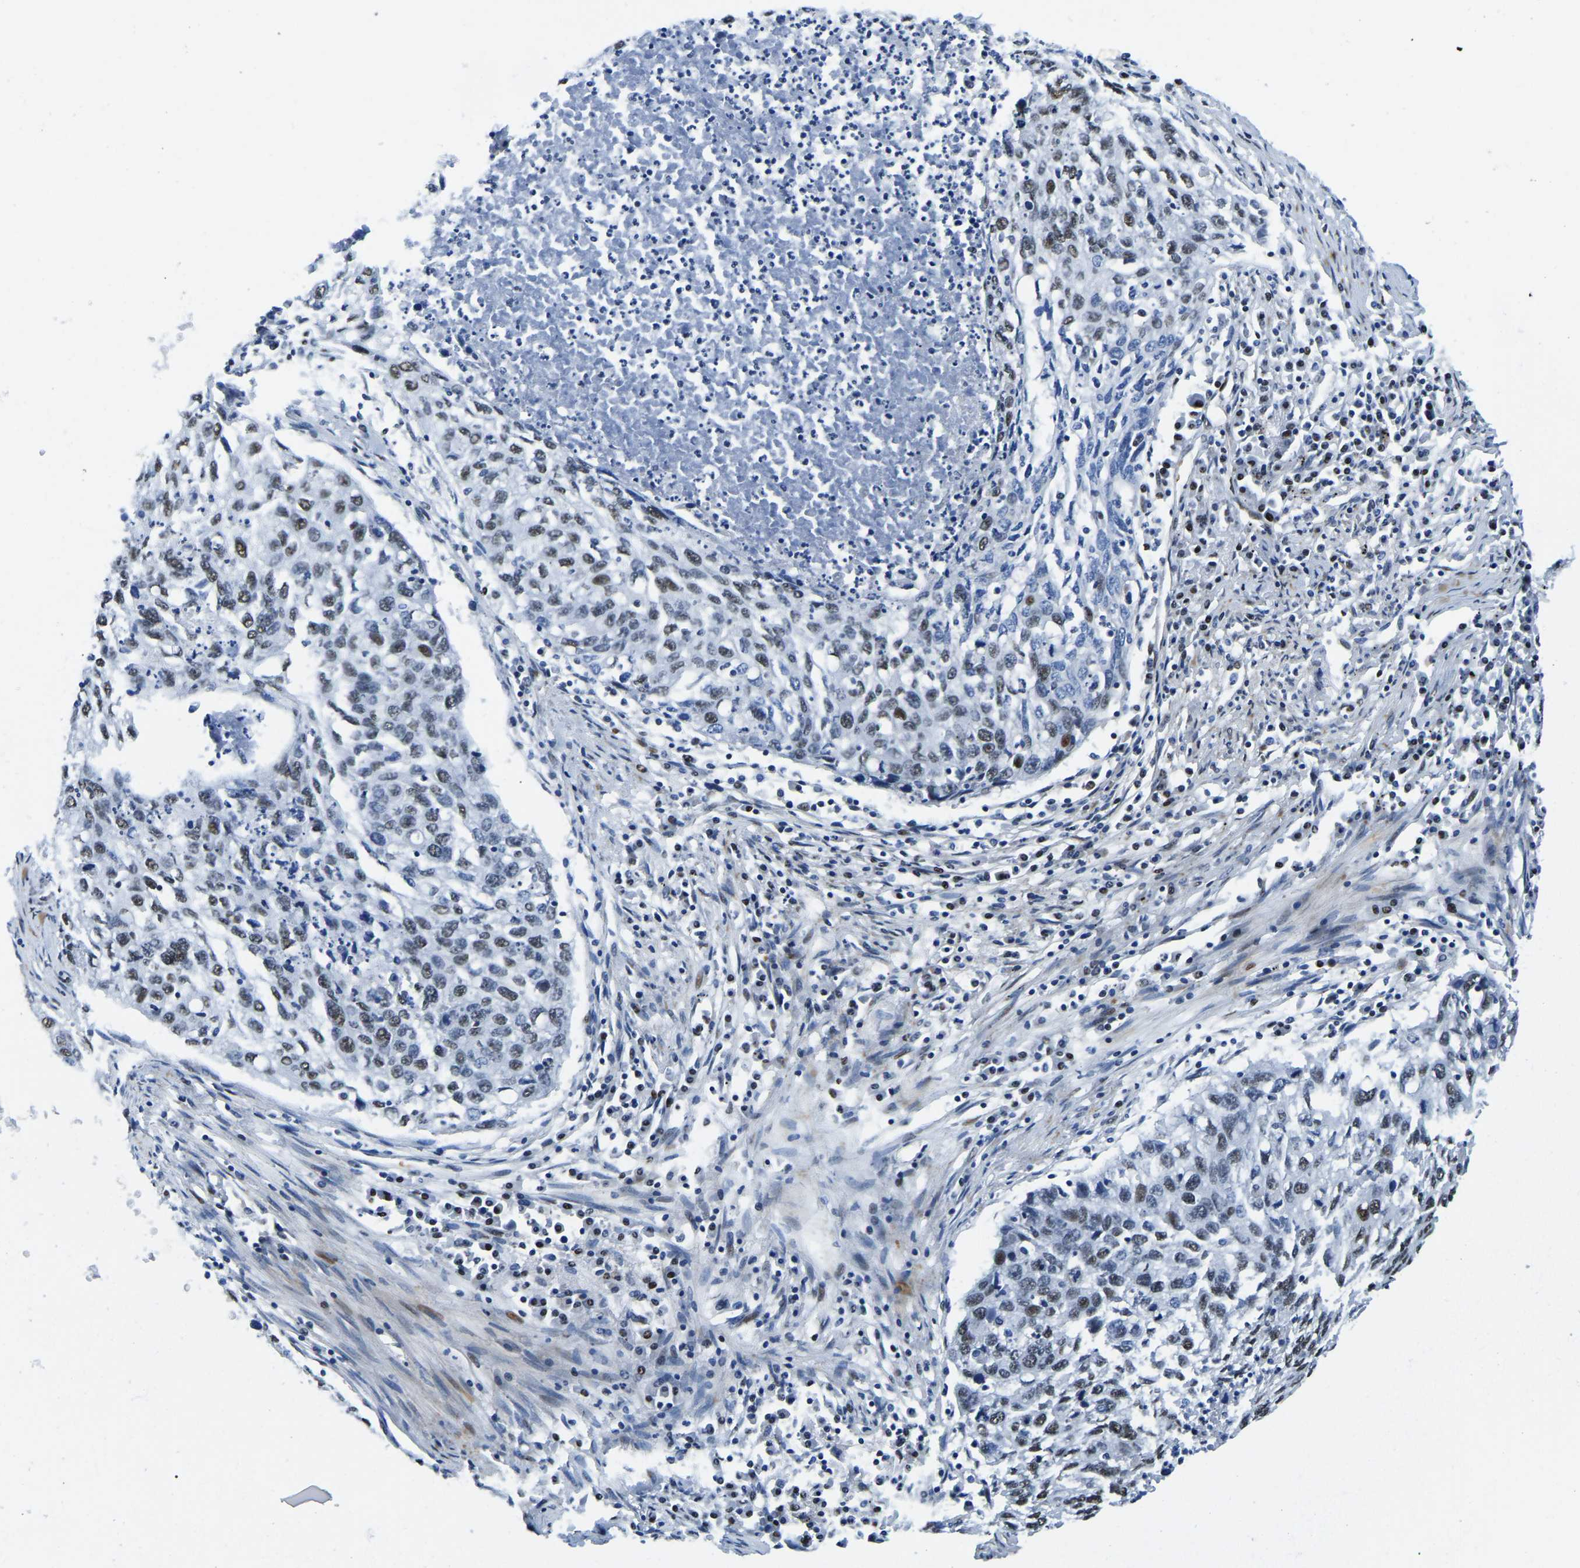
{"staining": {"intensity": "moderate", "quantity": "25%-75%", "location": "nuclear"}, "tissue": "lung cancer", "cell_type": "Tumor cells", "image_type": "cancer", "snomed": [{"axis": "morphology", "description": "Squamous cell carcinoma, NOS"}, {"axis": "topography", "description": "Lung"}], "caption": "Protein analysis of squamous cell carcinoma (lung) tissue displays moderate nuclear expression in about 25%-75% of tumor cells.", "gene": "UBA1", "patient": {"sex": "female", "age": 63}}